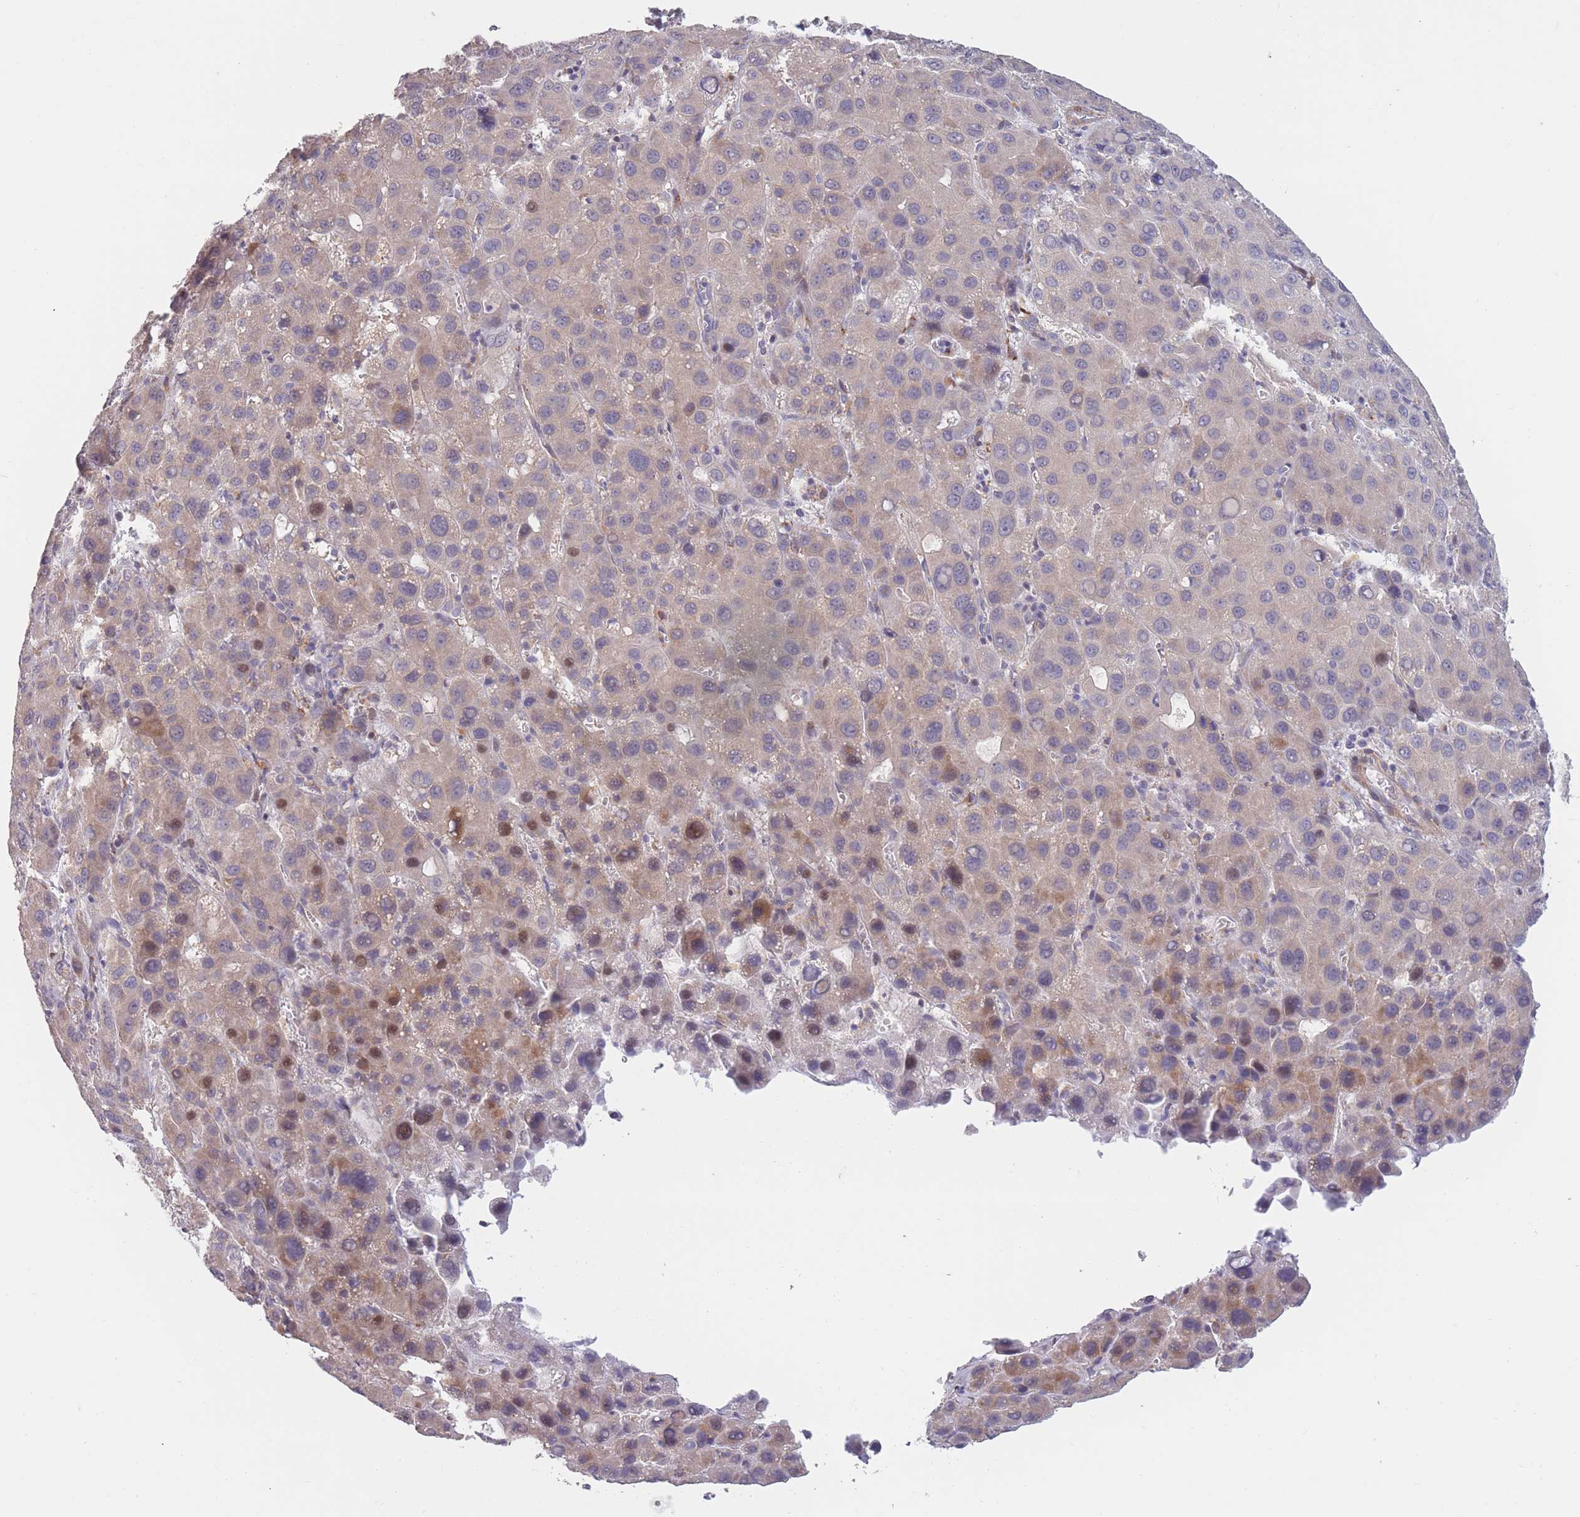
{"staining": {"intensity": "moderate", "quantity": "<25%", "location": "cytoplasmic/membranous,nuclear"}, "tissue": "liver cancer", "cell_type": "Tumor cells", "image_type": "cancer", "snomed": [{"axis": "morphology", "description": "Carcinoma, Hepatocellular, NOS"}, {"axis": "topography", "description": "Liver"}], "caption": "DAB (3,3'-diaminobenzidine) immunohistochemical staining of hepatocellular carcinoma (liver) demonstrates moderate cytoplasmic/membranous and nuclear protein staining in approximately <25% of tumor cells.", "gene": "CCNQ", "patient": {"sex": "male", "age": 55}}